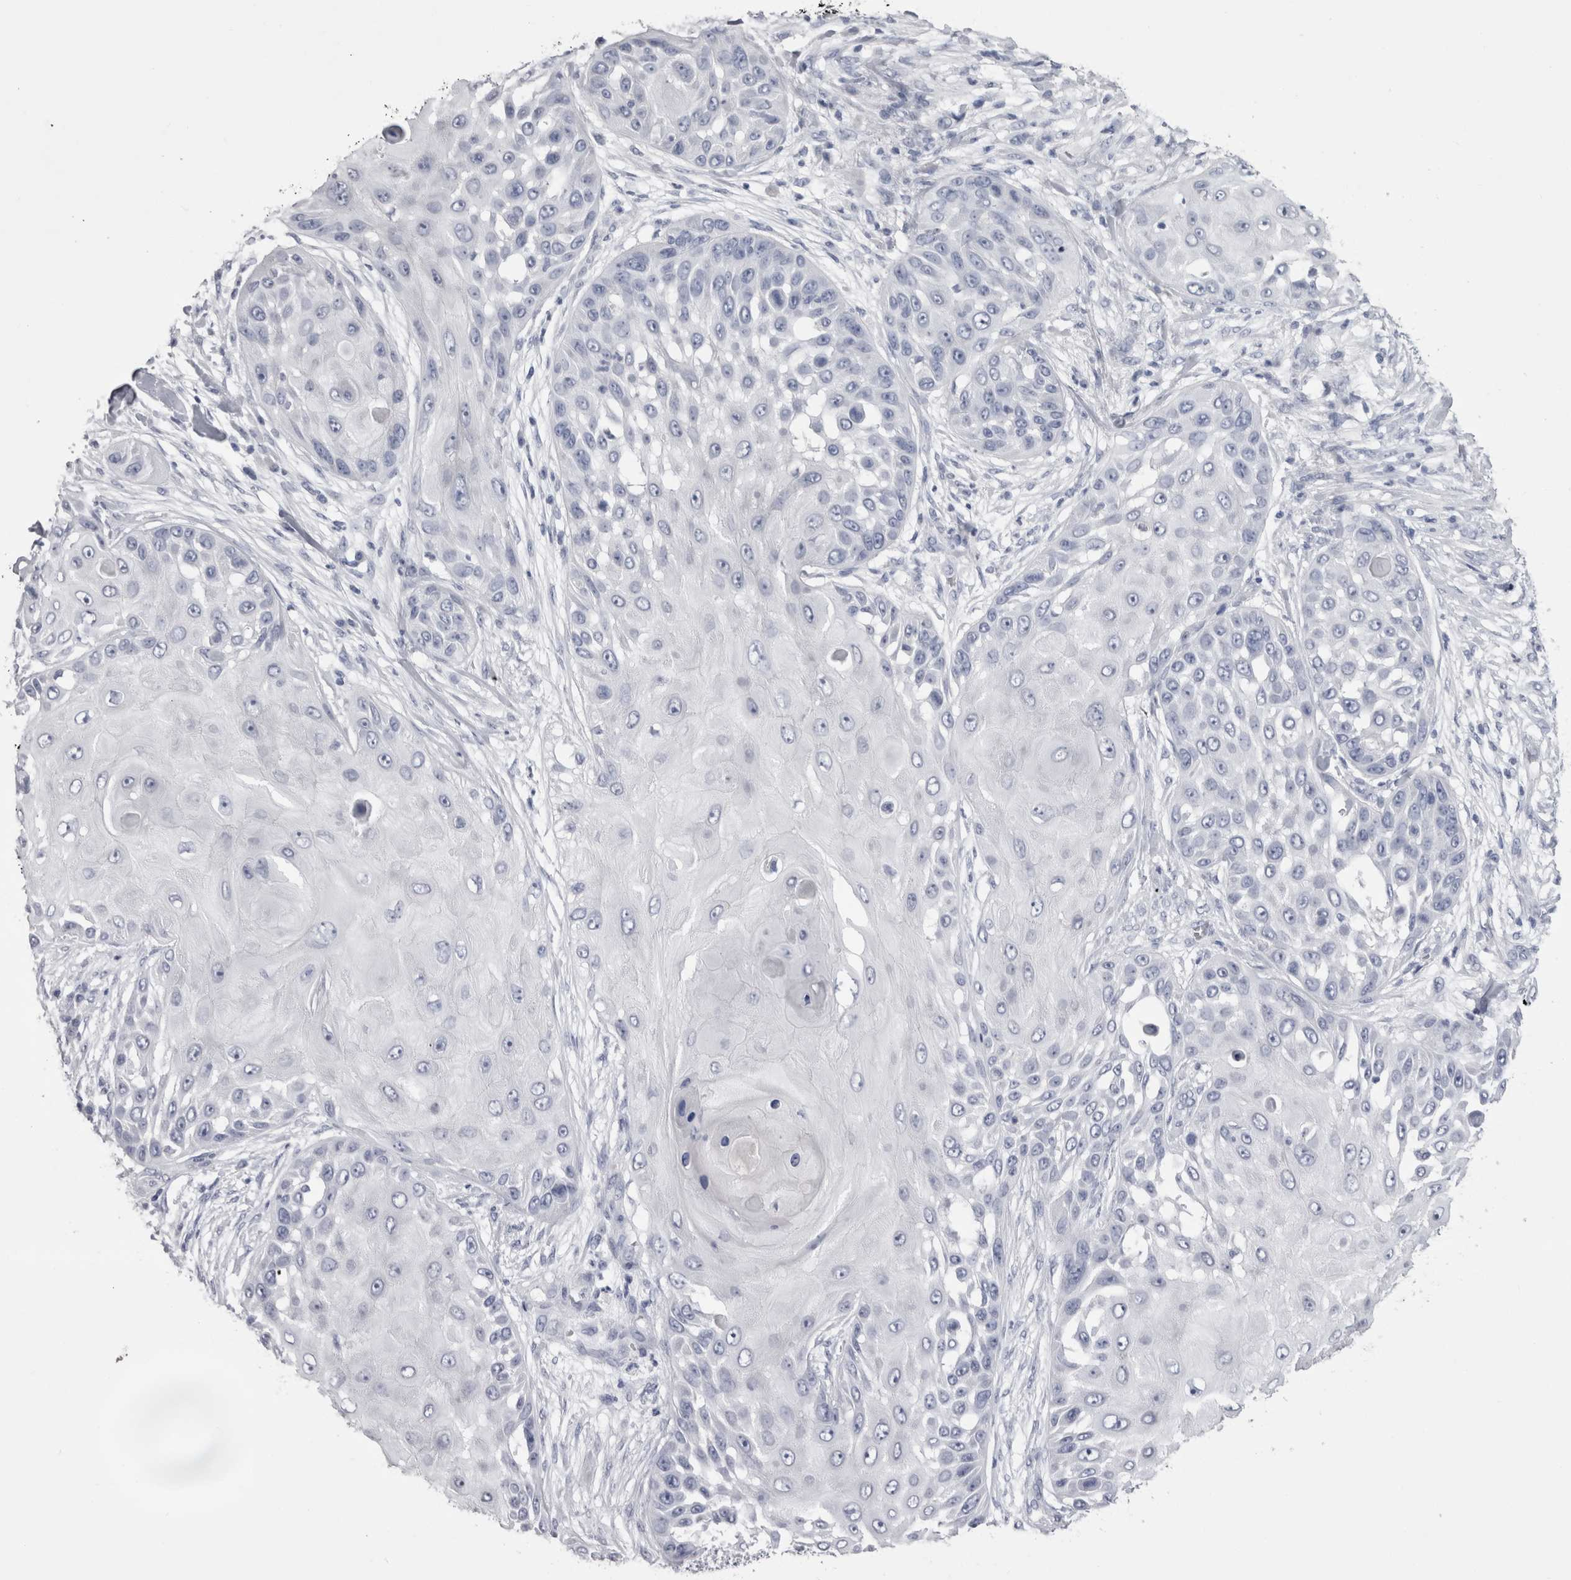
{"staining": {"intensity": "negative", "quantity": "none", "location": "none"}, "tissue": "skin cancer", "cell_type": "Tumor cells", "image_type": "cancer", "snomed": [{"axis": "morphology", "description": "Squamous cell carcinoma, NOS"}, {"axis": "topography", "description": "Skin"}], "caption": "Squamous cell carcinoma (skin) stained for a protein using IHC displays no positivity tumor cells.", "gene": "PTH", "patient": {"sex": "female", "age": 44}}